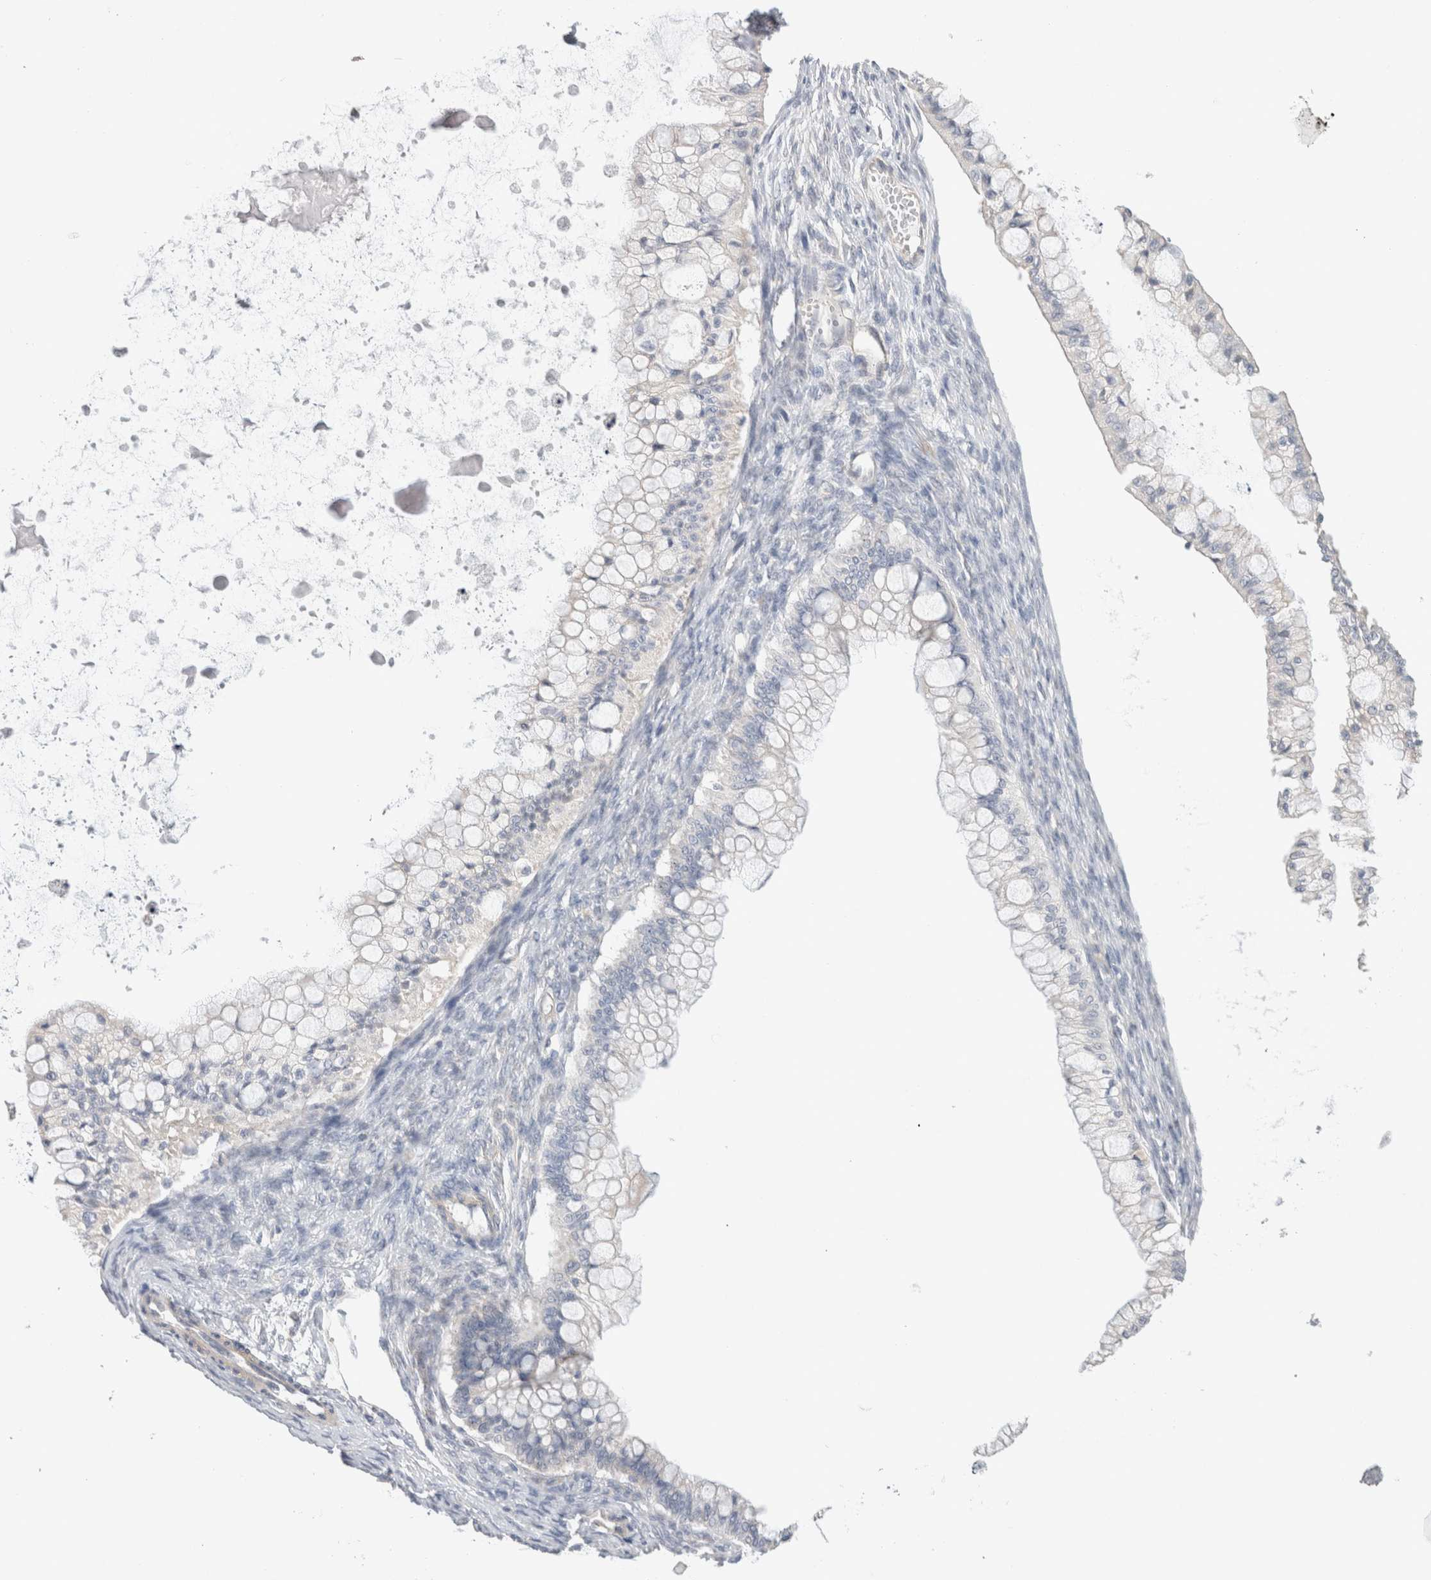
{"staining": {"intensity": "negative", "quantity": "none", "location": "none"}, "tissue": "ovarian cancer", "cell_type": "Tumor cells", "image_type": "cancer", "snomed": [{"axis": "morphology", "description": "Cystadenocarcinoma, mucinous, NOS"}, {"axis": "topography", "description": "Ovary"}], "caption": "Immunohistochemistry (IHC) of mucinous cystadenocarcinoma (ovarian) exhibits no positivity in tumor cells.", "gene": "DMD", "patient": {"sex": "female", "age": 57}}